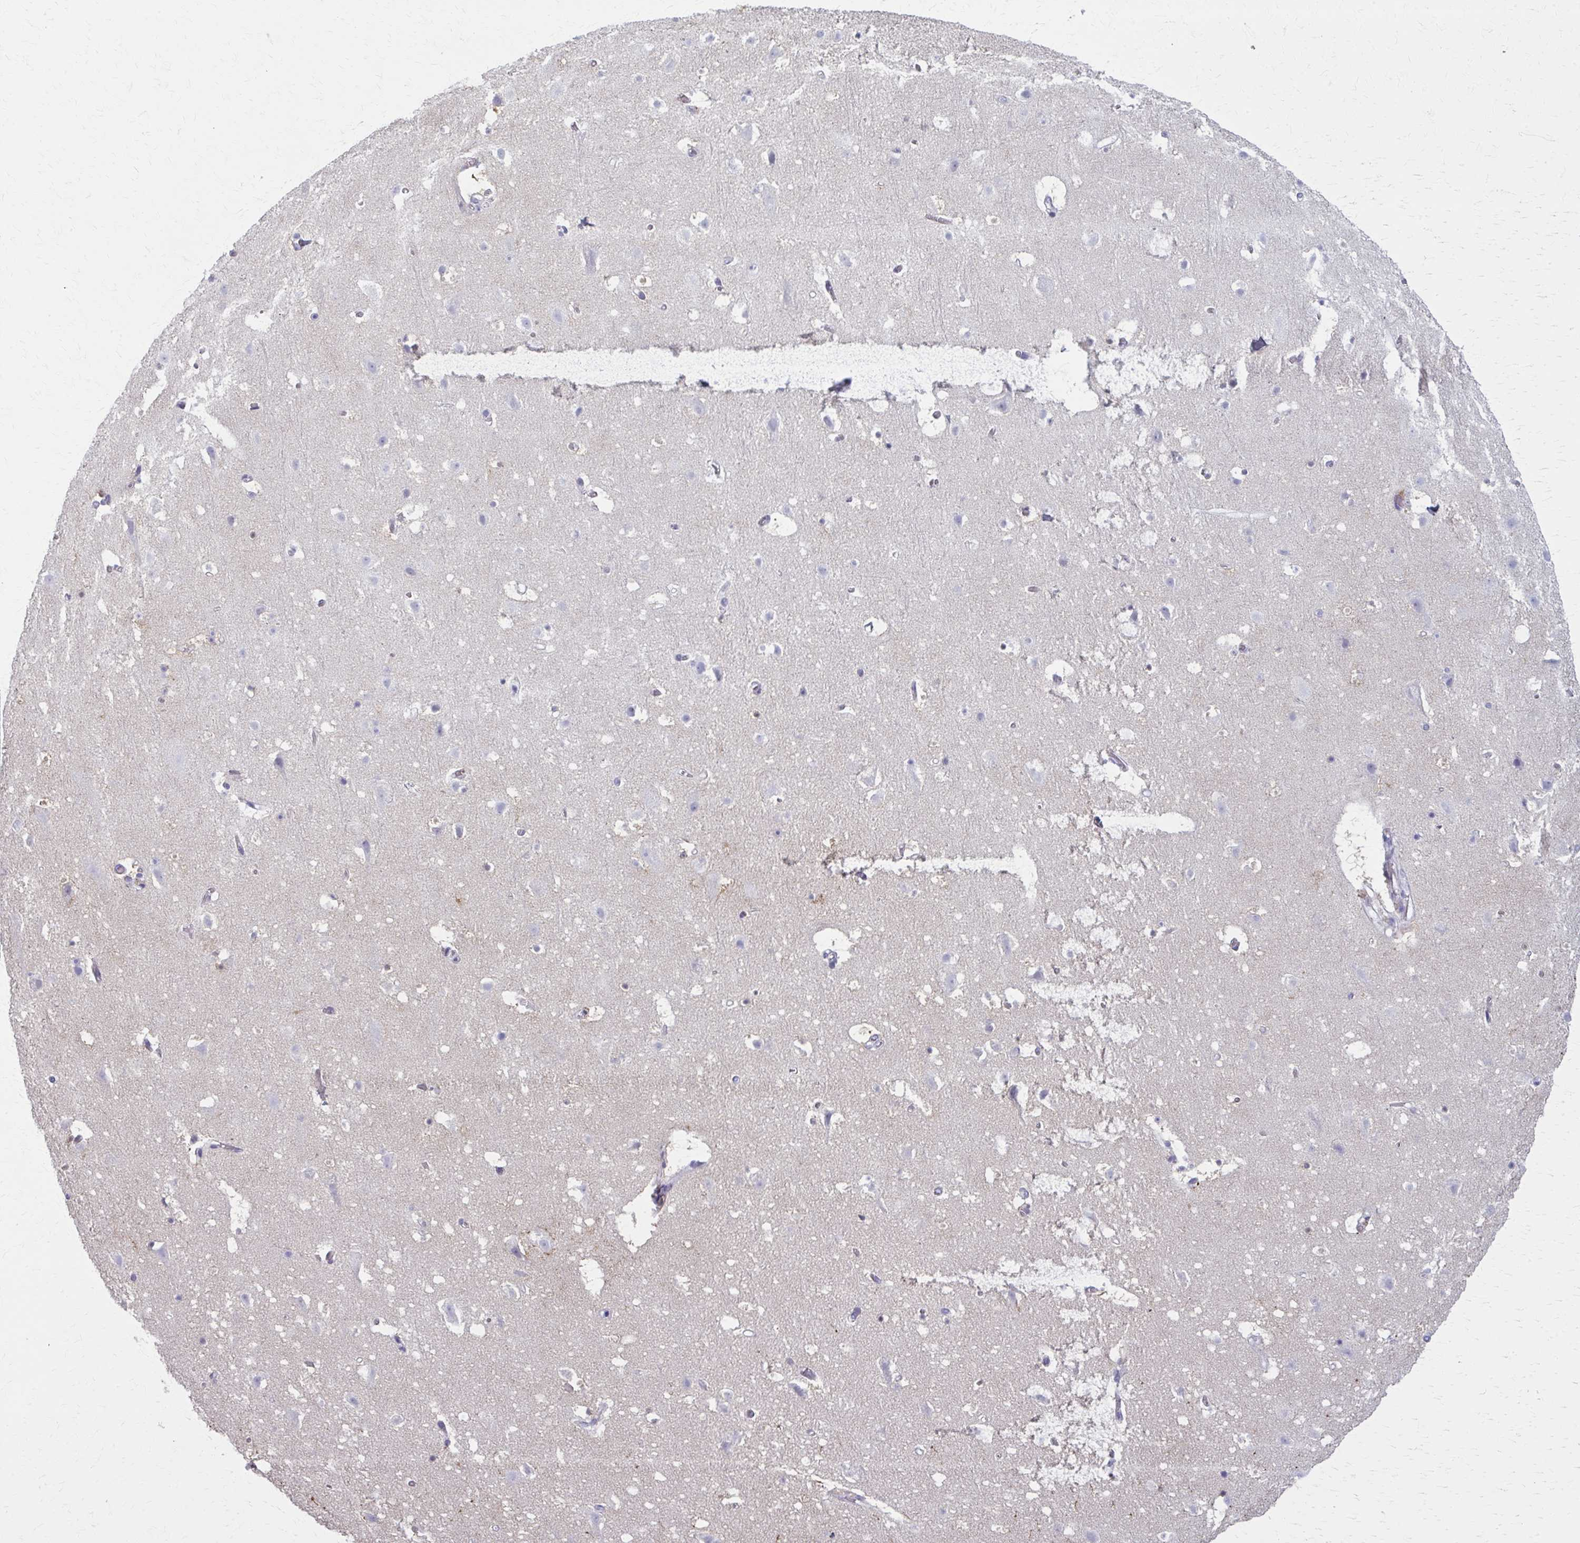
{"staining": {"intensity": "negative", "quantity": "none", "location": "none"}, "tissue": "cerebral cortex", "cell_type": "Endothelial cells", "image_type": "normal", "snomed": [{"axis": "morphology", "description": "Normal tissue, NOS"}, {"axis": "topography", "description": "Cerebral cortex"}], "caption": "Endothelial cells show no significant expression in benign cerebral cortex.", "gene": "CARD9", "patient": {"sex": "female", "age": 42}}